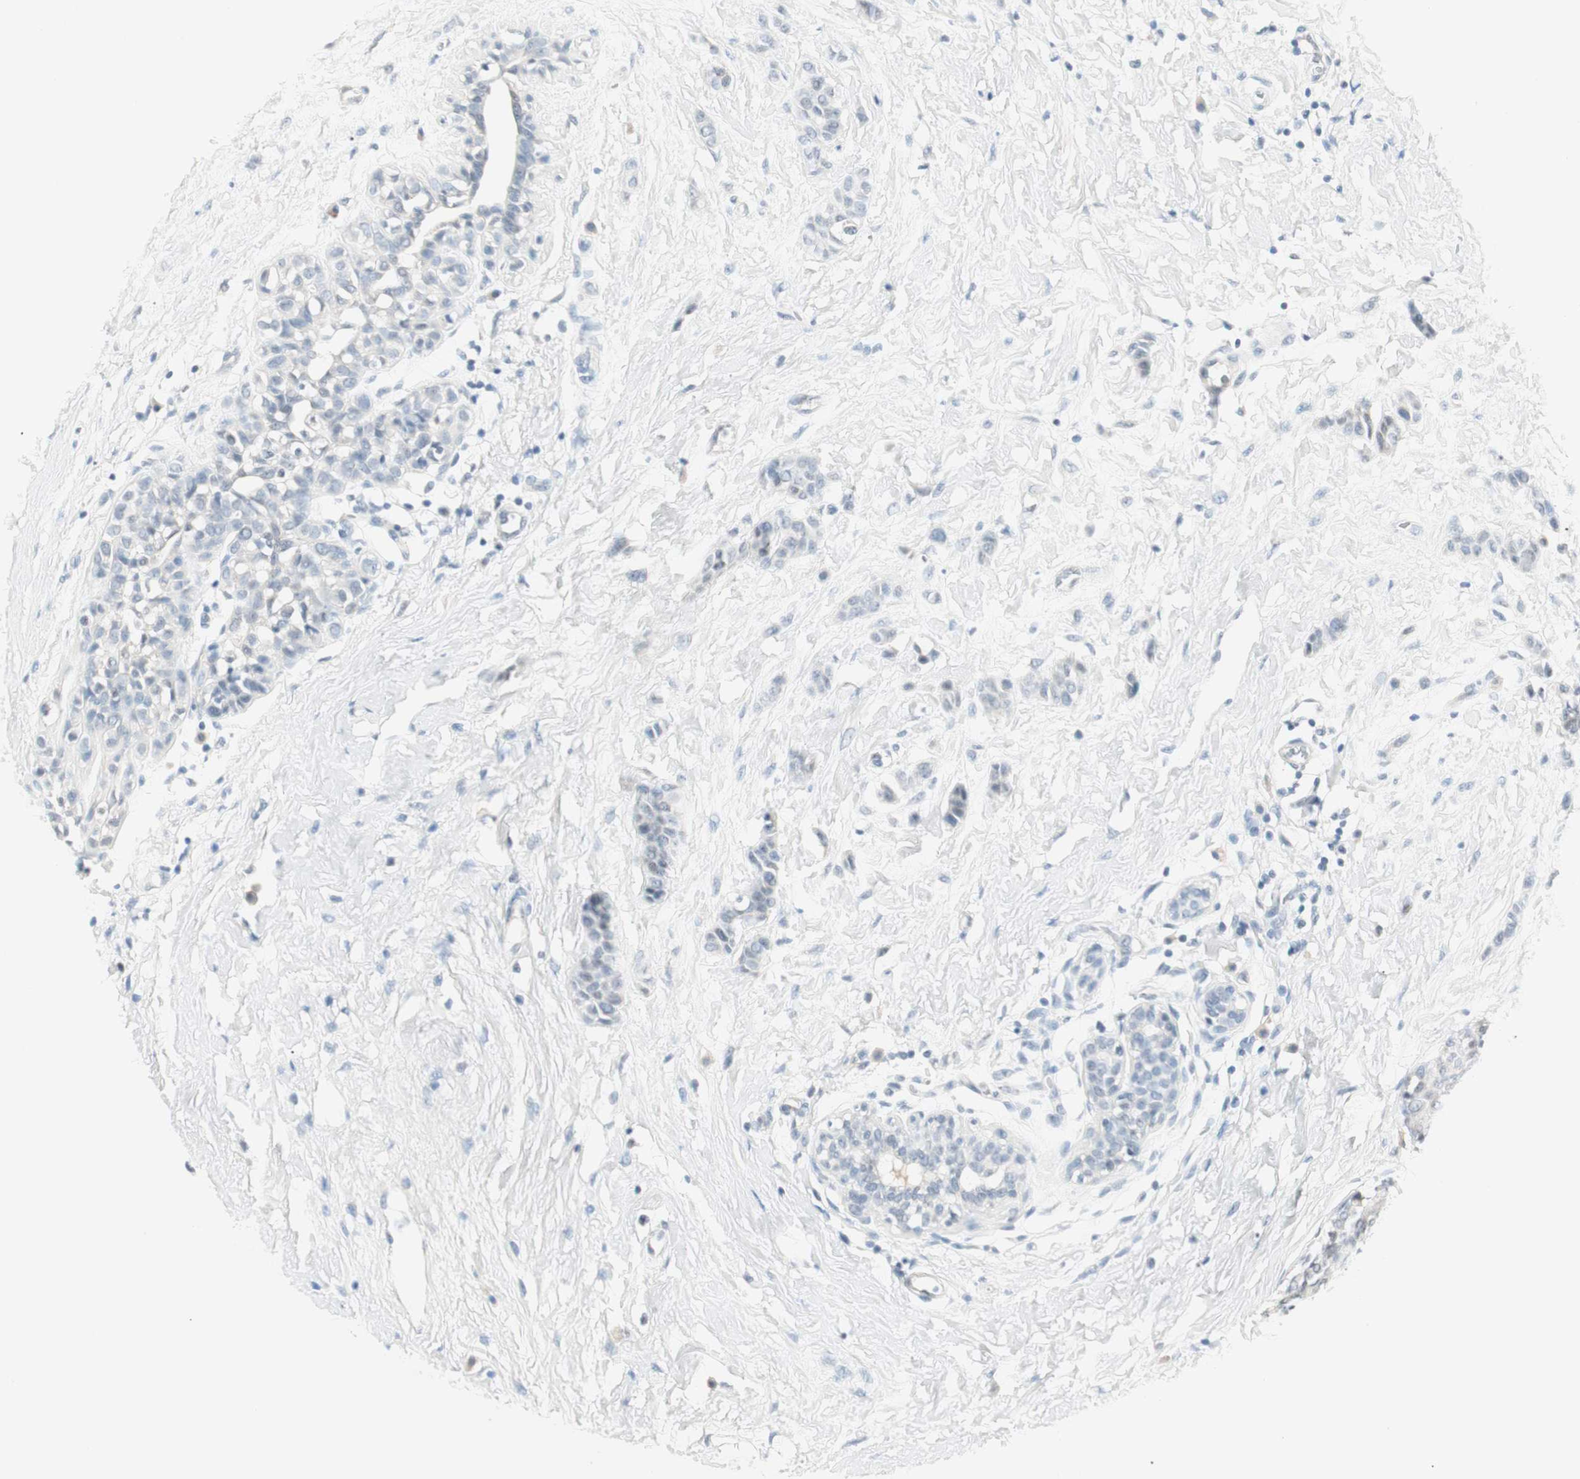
{"staining": {"intensity": "negative", "quantity": "none", "location": "none"}, "tissue": "breast cancer", "cell_type": "Tumor cells", "image_type": "cancer", "snomed": [{"axis": "morphology", "description": "Lobular carcinoma, in situ"}, {"axis": "morphology", "description": "Lobular carcinoma"}, {"axis": "topography", "description": "Breast"}], "caption": "High magnification brightfield microscopy of breast lobular carcinoma in situ stained with DAB (brown) and counterstained with hematoxylin (blue): tumor cells show no significant positivity.", "gene": "HOXB13", "patient": {"sex": "female", "age": 41}}